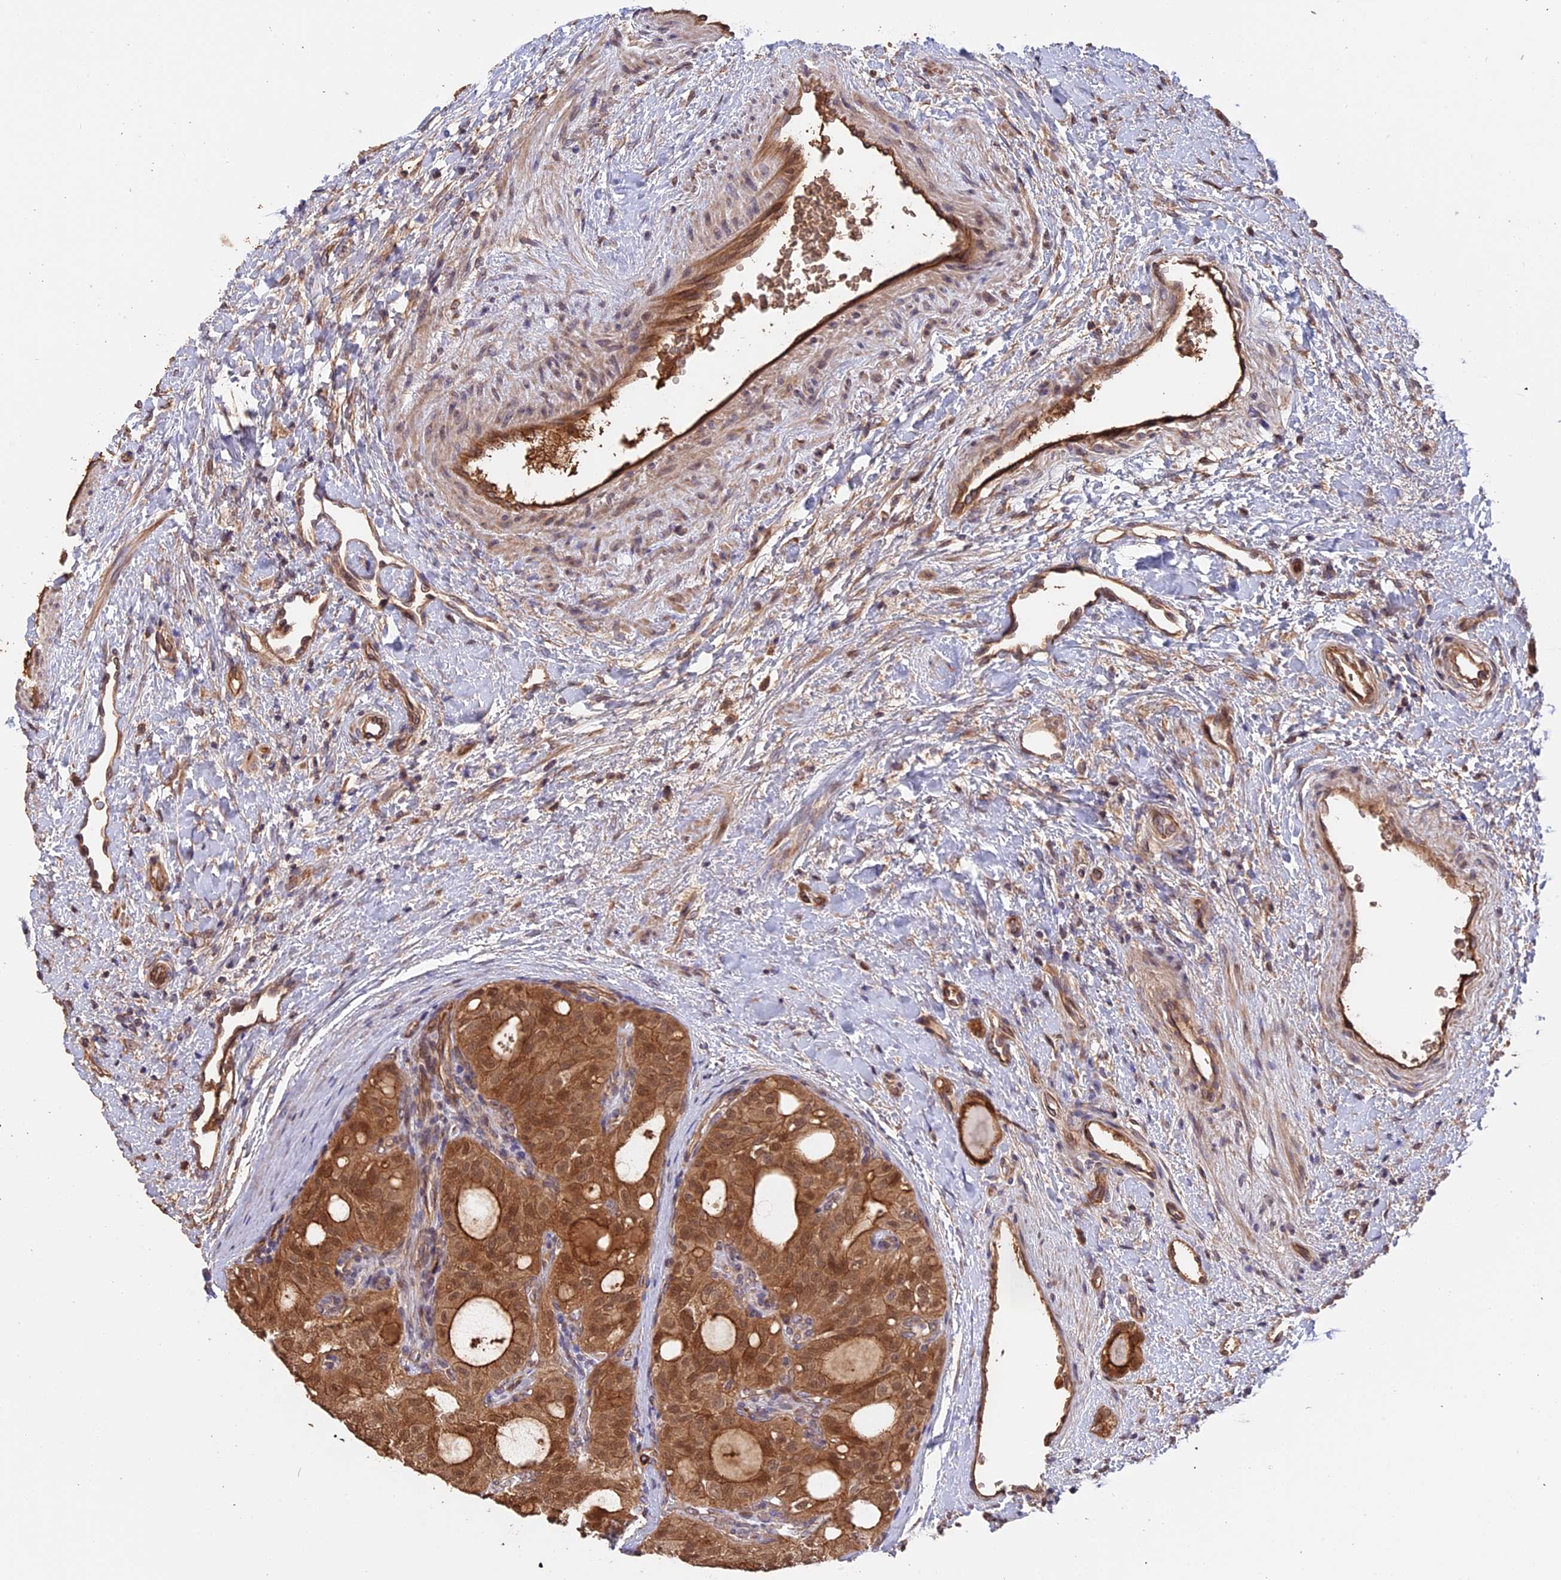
{"staining": {"intensity": "moderate", "quantity": ">75%", "location": "cytoplasmic/membranous,nuclear"}, "tissue": "thyroid cancer", "cell_type": "Tumor cells", "image_type": "cancer", "snomed": [{"axis": "morphology", "description": "Follicular adenoma carcinoma, NOS"}, {"axis": "topography", "description": "Thyroid gland"}], "caption": "Follicular adenoma carcinoma (thyroid) stained with a brown dye reveals moderate cytoplasmic/membranous and nuclear positive expression in approximately >75% of tumor cells.", "gene": "RASAL1", "patient": {"sex": "male", "age": 75}}